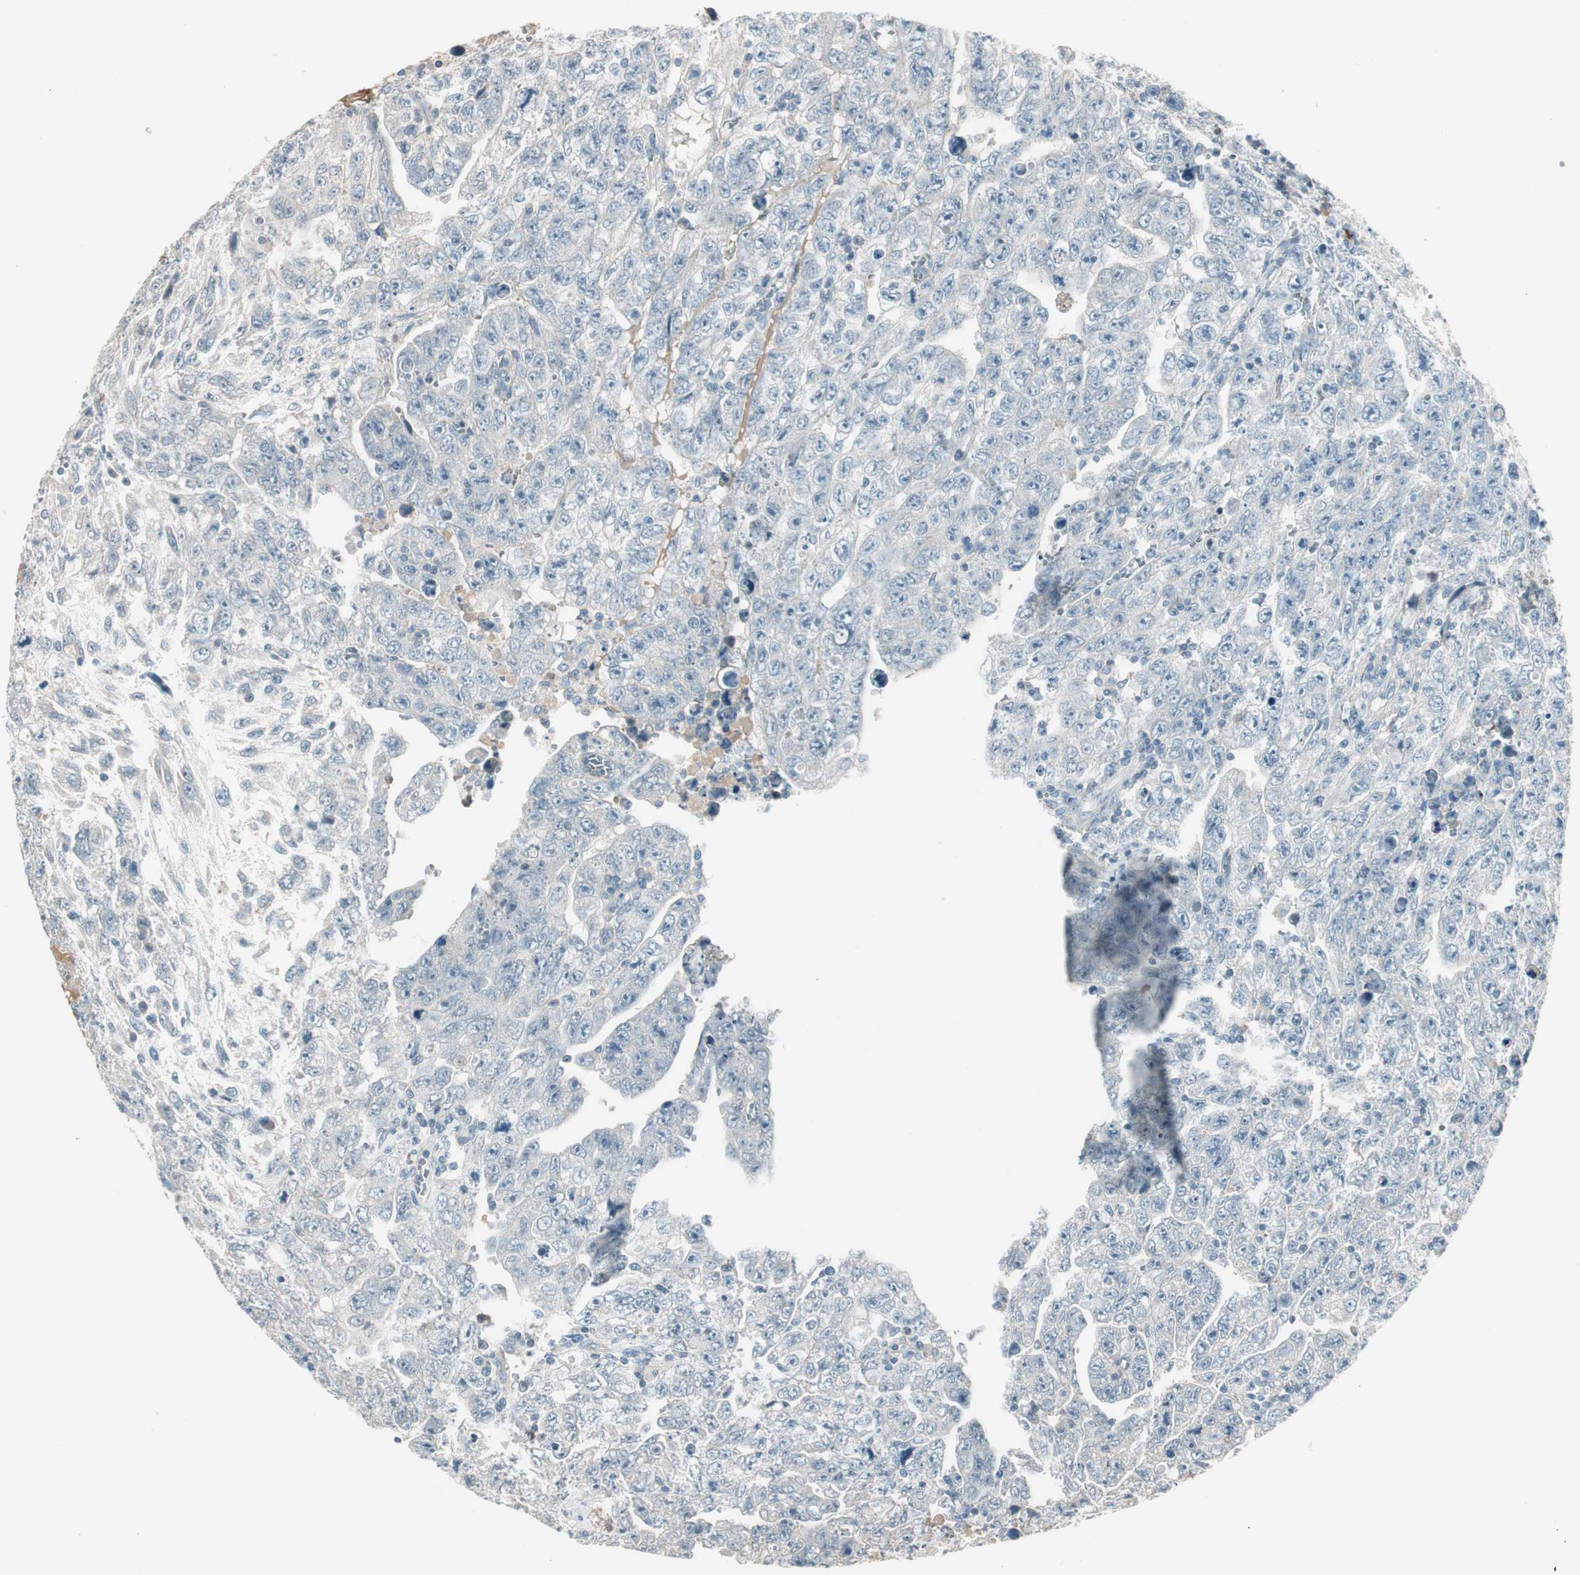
{"staining": {"intensity": "negative", "quantity": "none", "location": "none"}, "tissue": "testis cancer", "cell_type": "Tumor cells", "image_type": "cancer", "snomed": [{"axis": "morphology", "description": "Carcinoma, Embryonal, NOS"}, {"axis": "topography", "description": "Testis"}], "caption": "A high-resolution histopathology image shows immunohistochemistry staining of testis embryonal carcinoma, which reveals no significant positivity in tumor cells. (DAB (3,3'-diaminobenzidine) IHC visualized using brightfield microscopy, high magnification).", "gene": "EVA1A", "patient": {"sex": "male", "age": 28}}